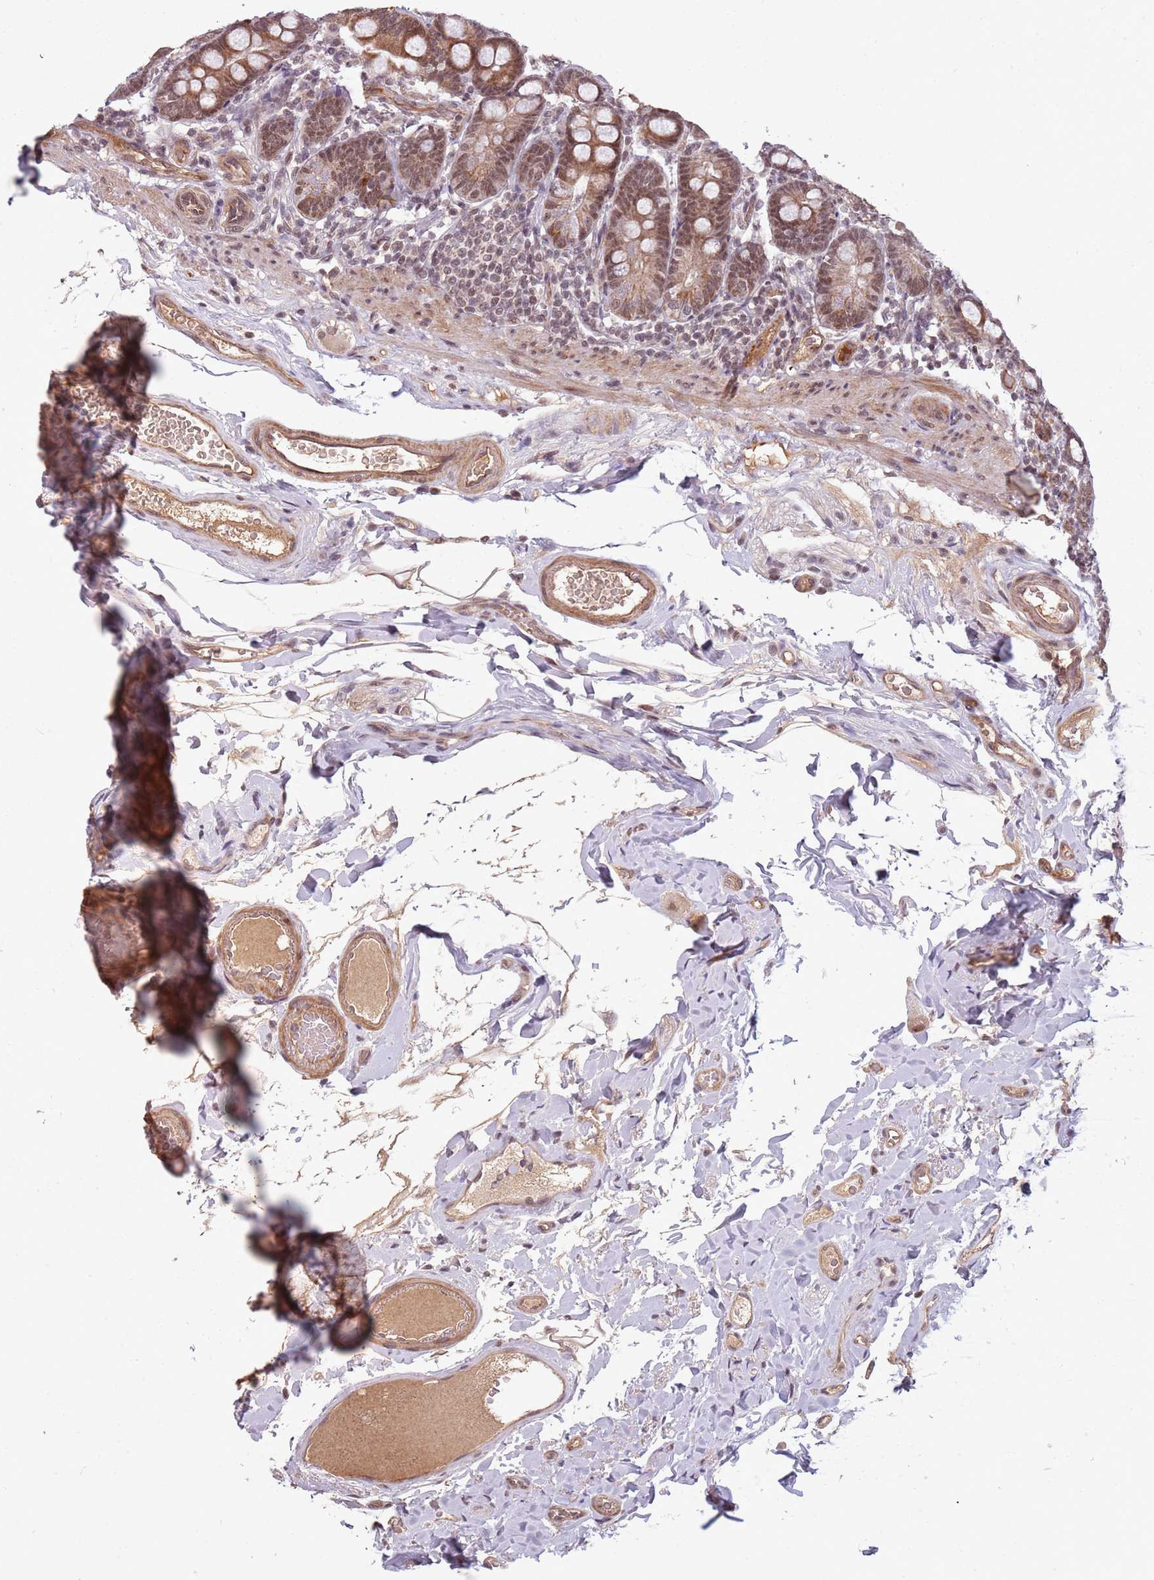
{"staining": {"intensity": "moderate", "quantity": ">75%", "location": "cytoplasmic/membranous,nuclear"}, "tissue": "duodenum", "cell_type": "Glandular cells", "image_type": "normal", "snomed": [{"axis": "morphology", "description": "Normal tissue, NOS"}, {"axis": "topography", "description": "Duodenum"}], "caption": "Moderate cytoplasmic/membranous,nuclear expression for a protein is appreciated in approximately >75% of glandular cells of unremarkable duodenum using IHC.", "gene": "SUDS3", "patient": {"sex": "female", "age": 67}}